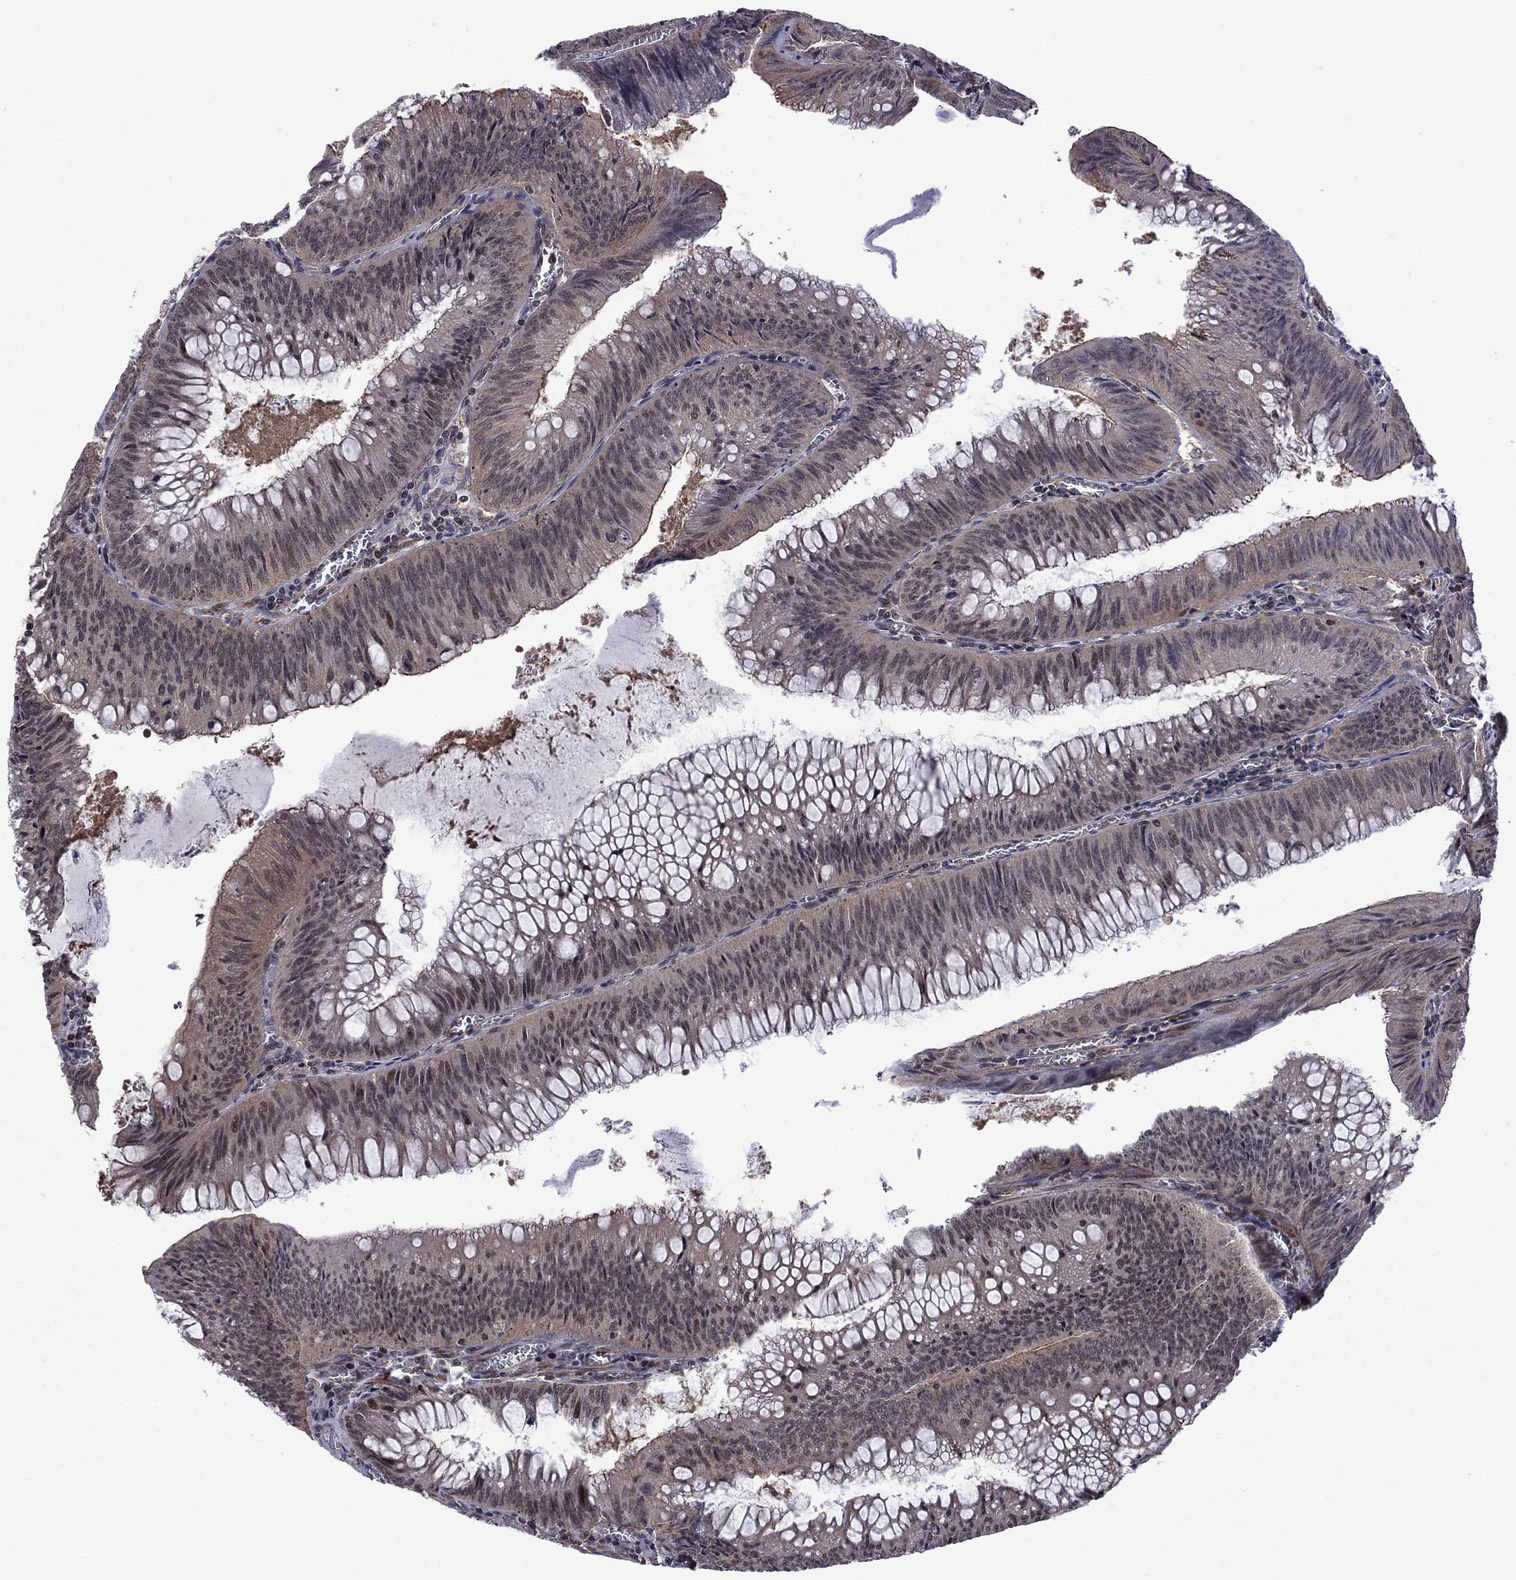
{"staining": {"intensity": "moderate", "quantity": "<25%", "location": "nuclear"}, "tissue": "colorectal cancer", "cell_type": "Tumor cells", "image_type": "cancer", "snomed": [{"axis": "morphology", "description": "Adenocarcinoma, NOS"}, {"axis": "topography", "description": "Rectum"}], "caption": "Immunohistochemical staining of adenocarcinoma (colorectal) displays moderate nuclear protein expression in about <25% of tumor cells.", "gene": "BRF1", "patient": {"sex": "female", "age": 72}}